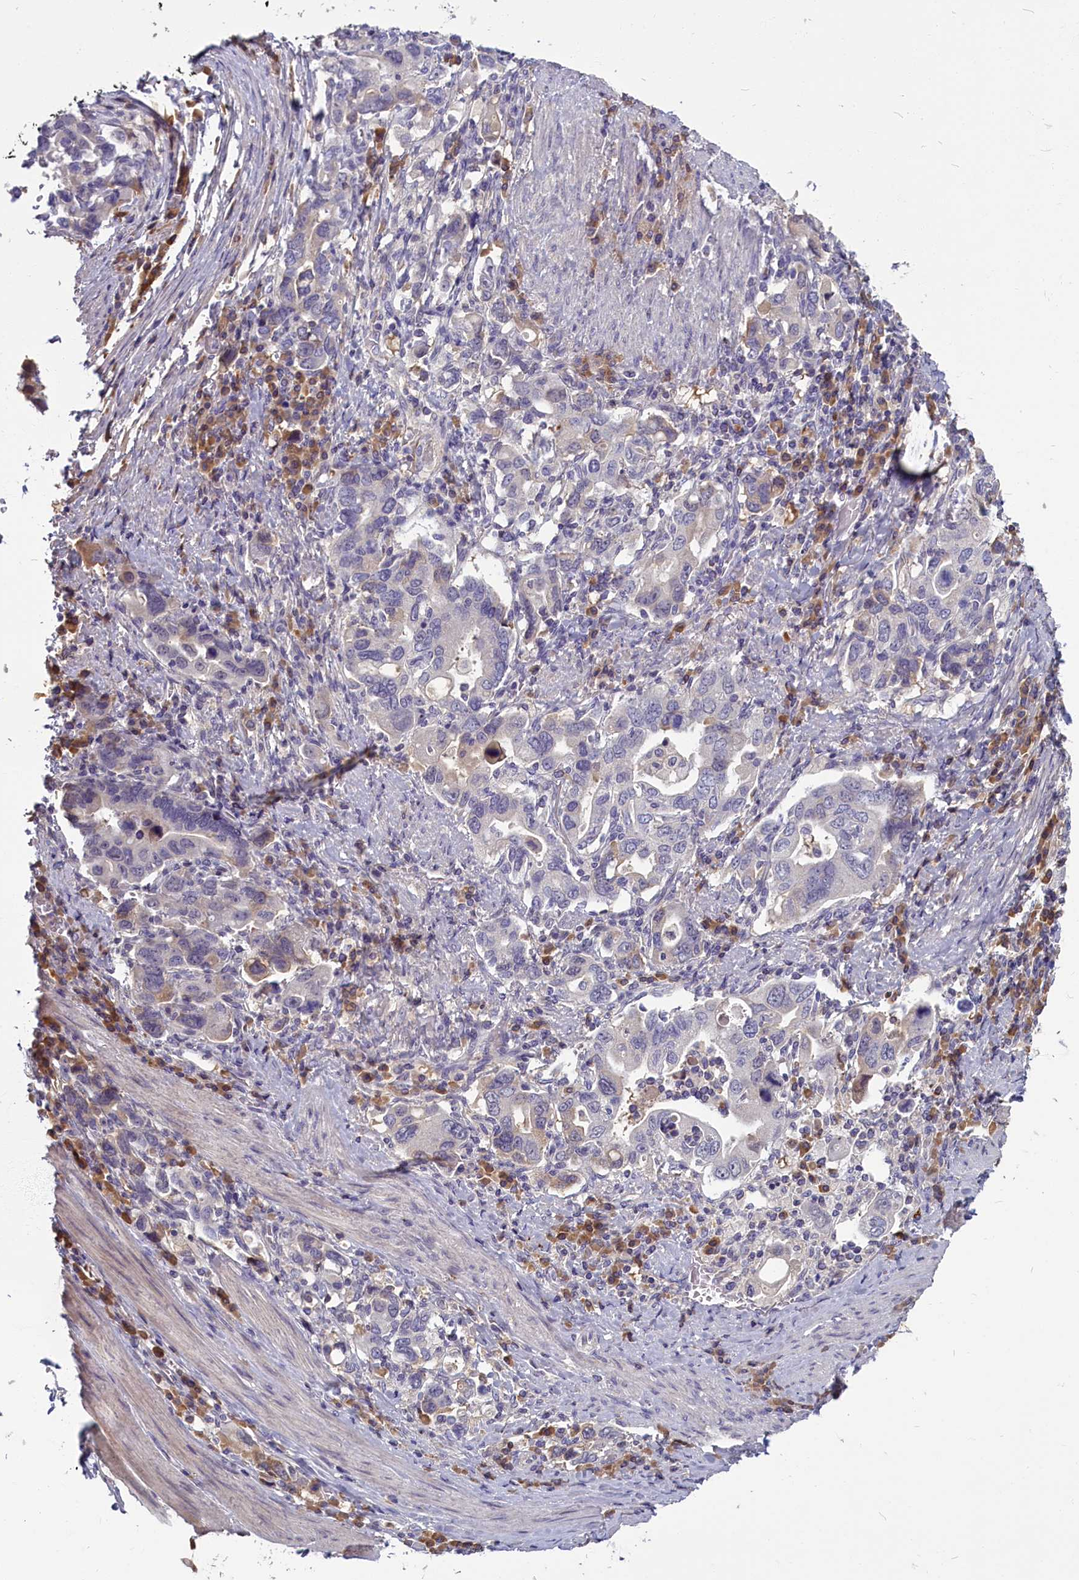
{"staining": {"intensity": "negative", "quantity": "none", "location": "none"}, "tissue": "stomach cancer", "cell_type": "Tumor cells", "image_type": "cancer", "snomed": [{"axis": "morphology", "description": "Adenocarcinoma, NOS"}, {"axis": "topography", "description": "Stomach, upper"}, {"axis": "topography", "description": "Stomach"}], "caption": "Immunohistochemistry (IHC) photomicrograph of neoplastic tissue: human stomach cancer (adenocarcinoma) stained with DAB (3,3'-diaminobenzidine) exhibits no significant protein expression in tumor cells.", "gene": "SV2C", "patient": {"sex": "male", "age": 62}}